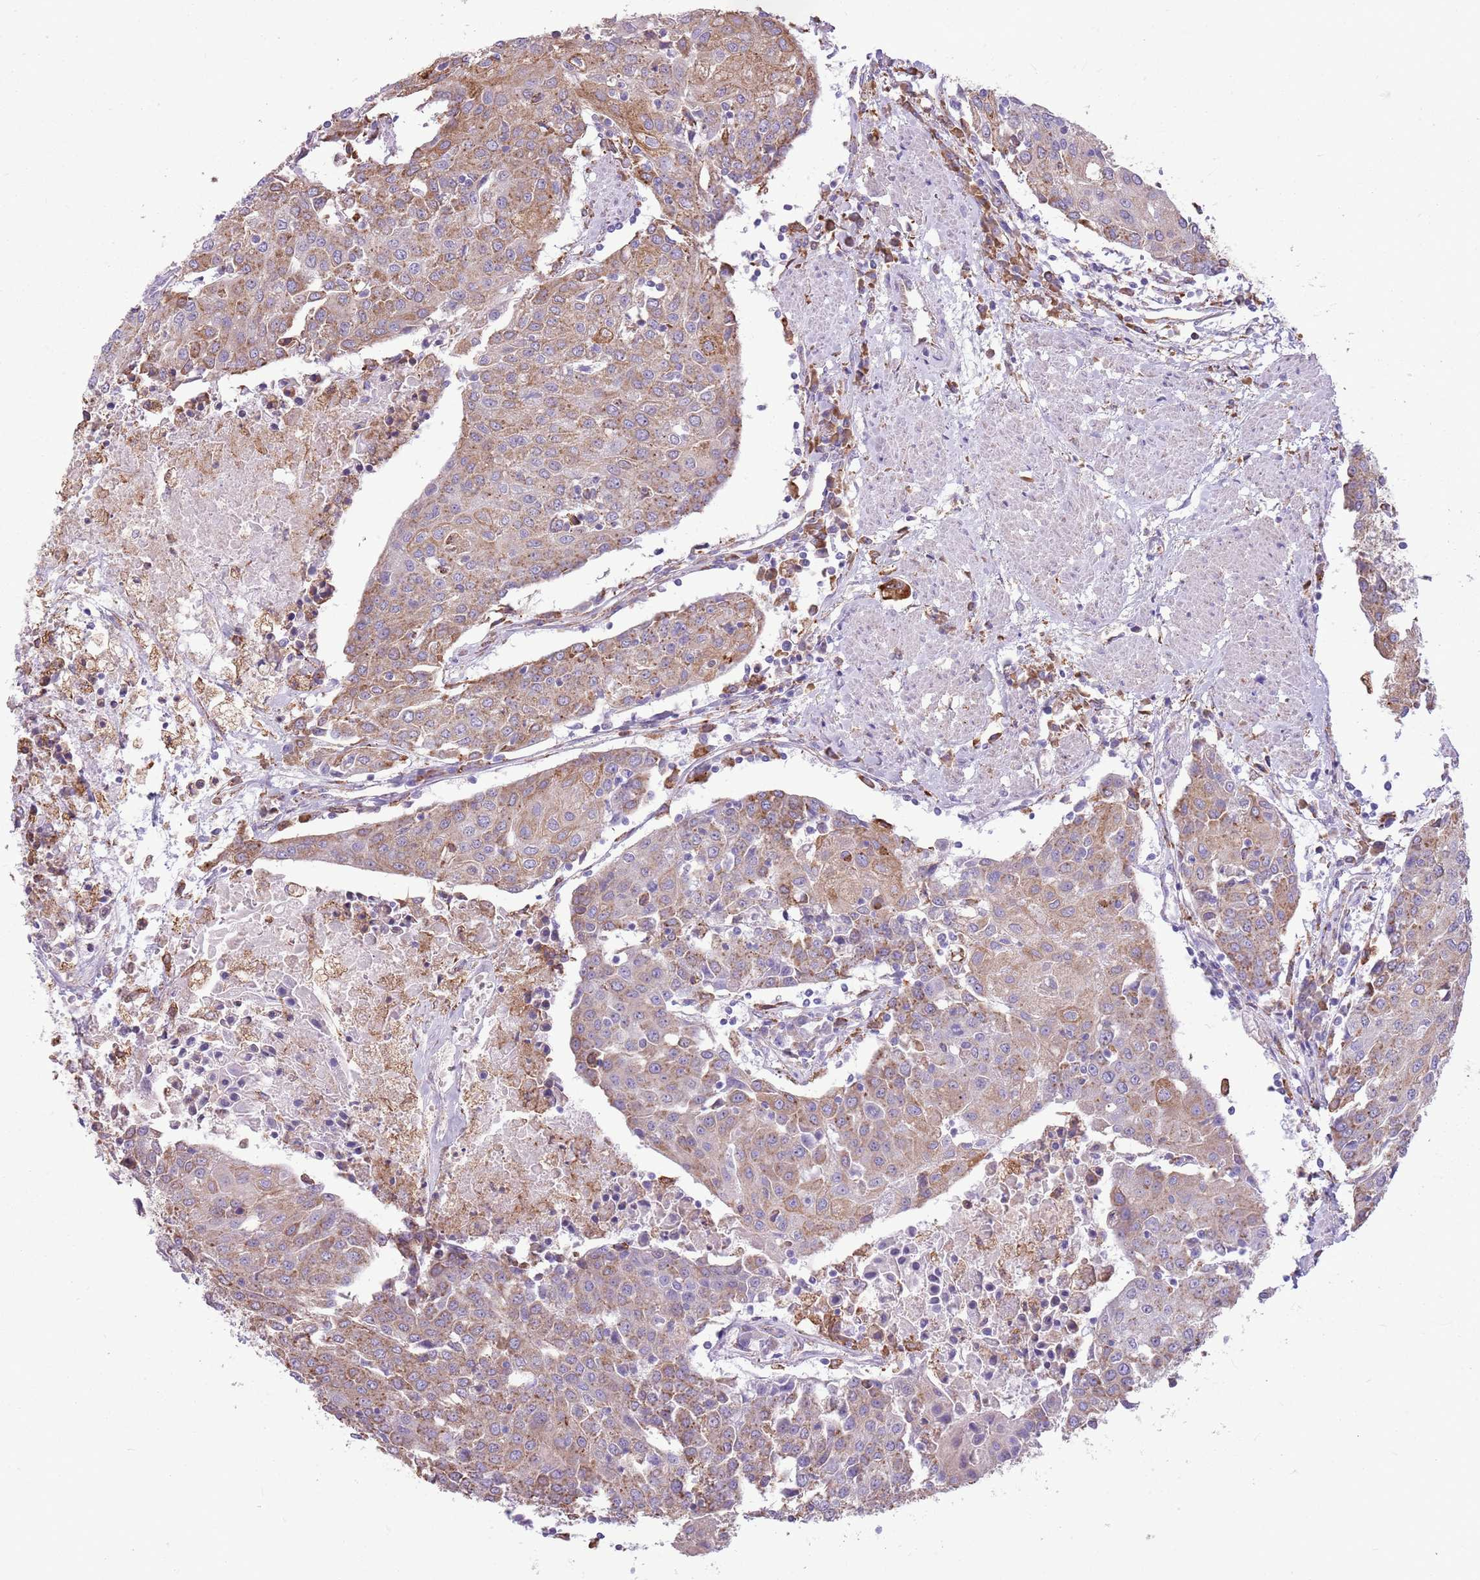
{"staining": {"intensity": "weak", "quantity": ">75%", "location": "cytoplasmic/membranous"}, "tissue": "urothelial cancer", "cell_type": "Tumor cells", "image_type": "cancer", "snomed": [{"axis": "morphology", "description": "Urothelial carcinoma, High grade"}, {"axis": "topography", "description": "Urinary bladder"}], "caption": "This is an image of immunohistochemistry staining of high-grade urothelial carcinoma, which shows weak positivity in the cytoplasmic/membranous of tumor cells.", "gene": "KCTD19", "patient": {"sex": "female", "age": 85}}